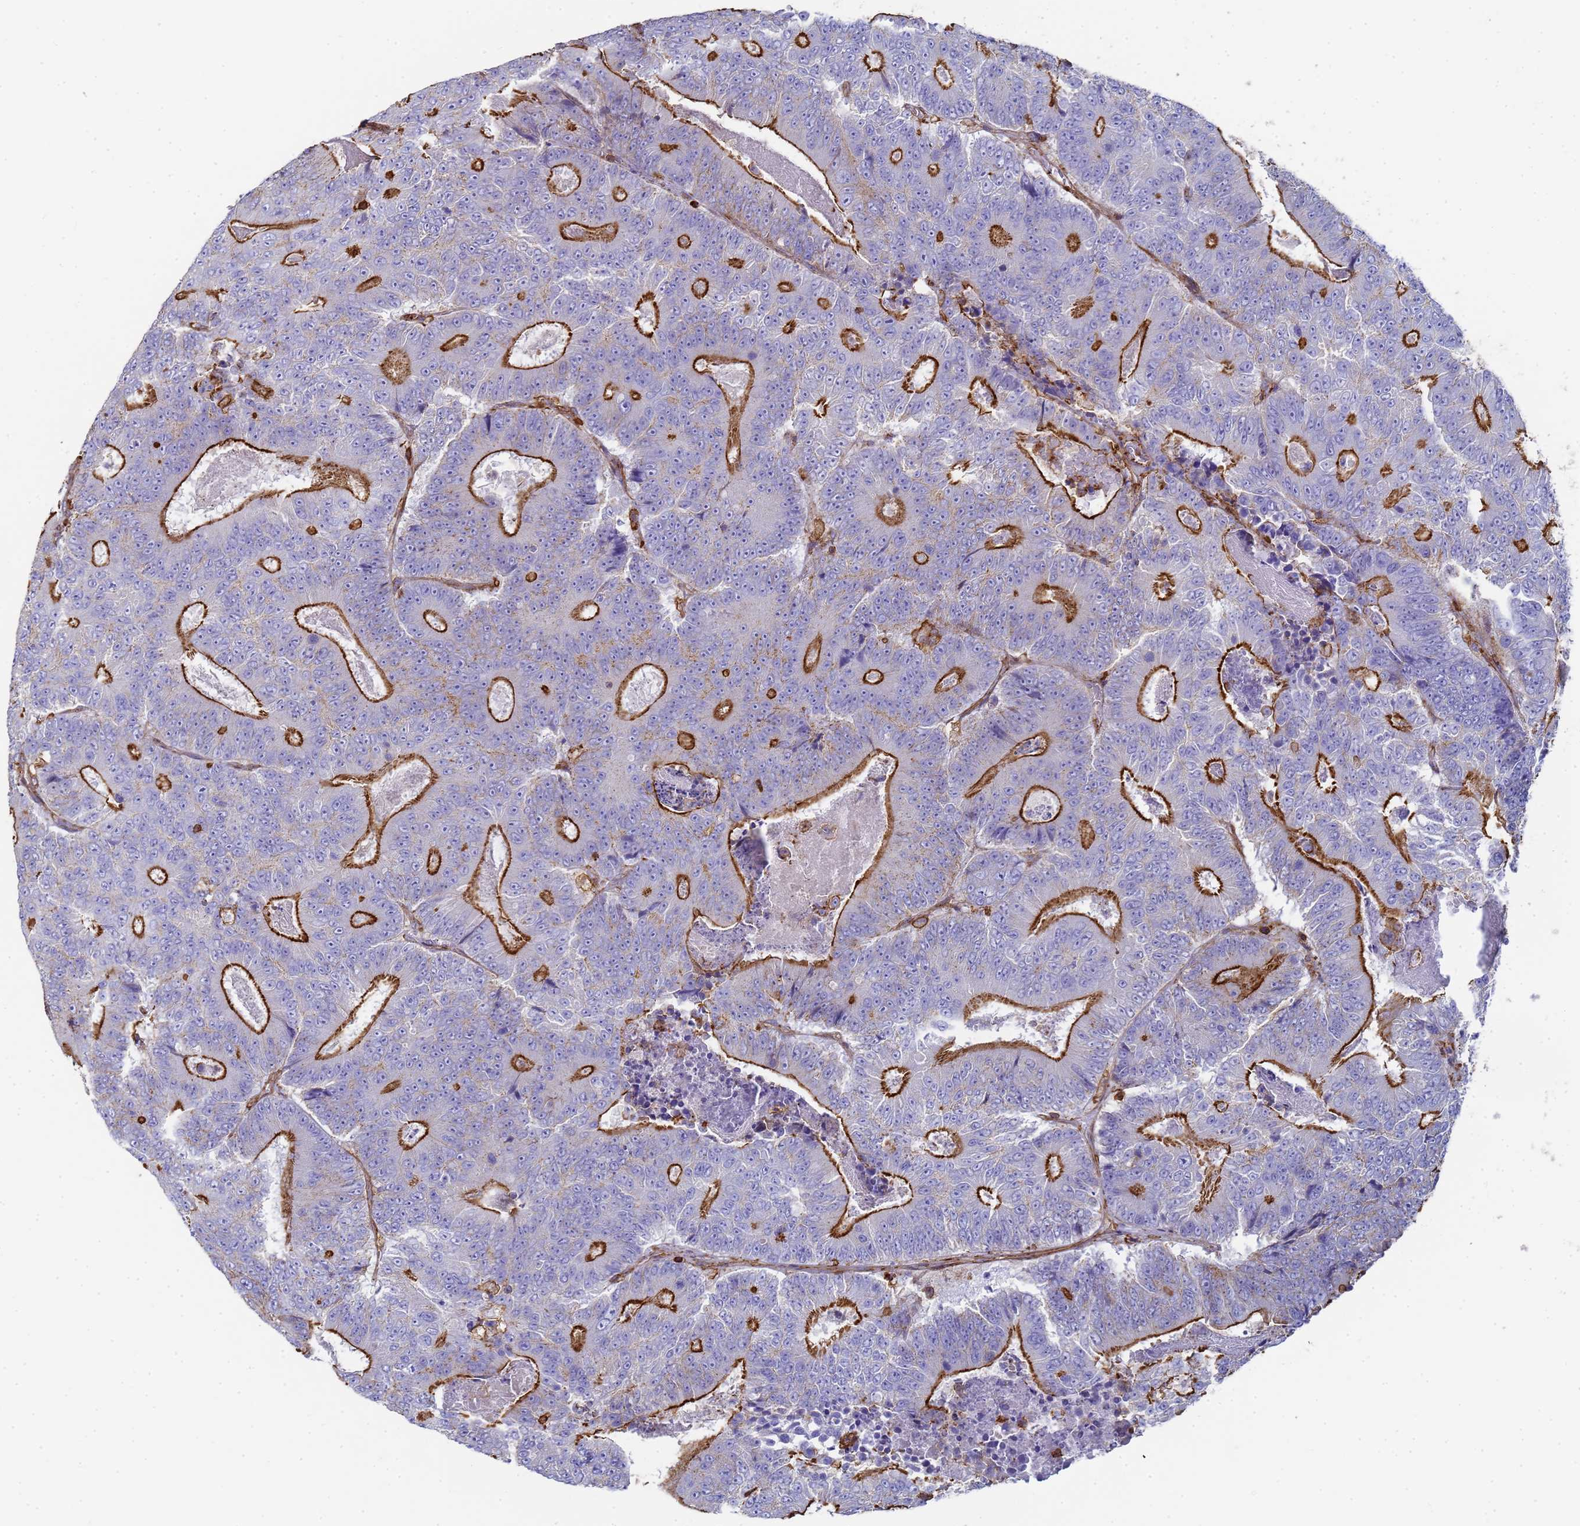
{"staining": {"intensity": "strong", "quantity": "25%-75%", "location": "cytoplasmic/membranous"}, "tissue": "colorectal cancer", "cell_type": "Tumor cells", "image_type": "cancer", "snomed": [{"axis": "morphology", "description": "Adenocarcinoma, NOS"}, {"axis": "topography", "description": "Colon"}], "caption": "DAB immunohistochemical staining of human colorectal adenocarcinoma exhibits strong cytoplasmic/membranous protein positivity in approximately 25%-75% of tumor cells. The protein is stained brown, and the nuclei are stained in blue (DAB IHC with brightfield microscopy, high magnification).", "gene": "ACTB", "patient": {"sex": "male", "age": 83}}